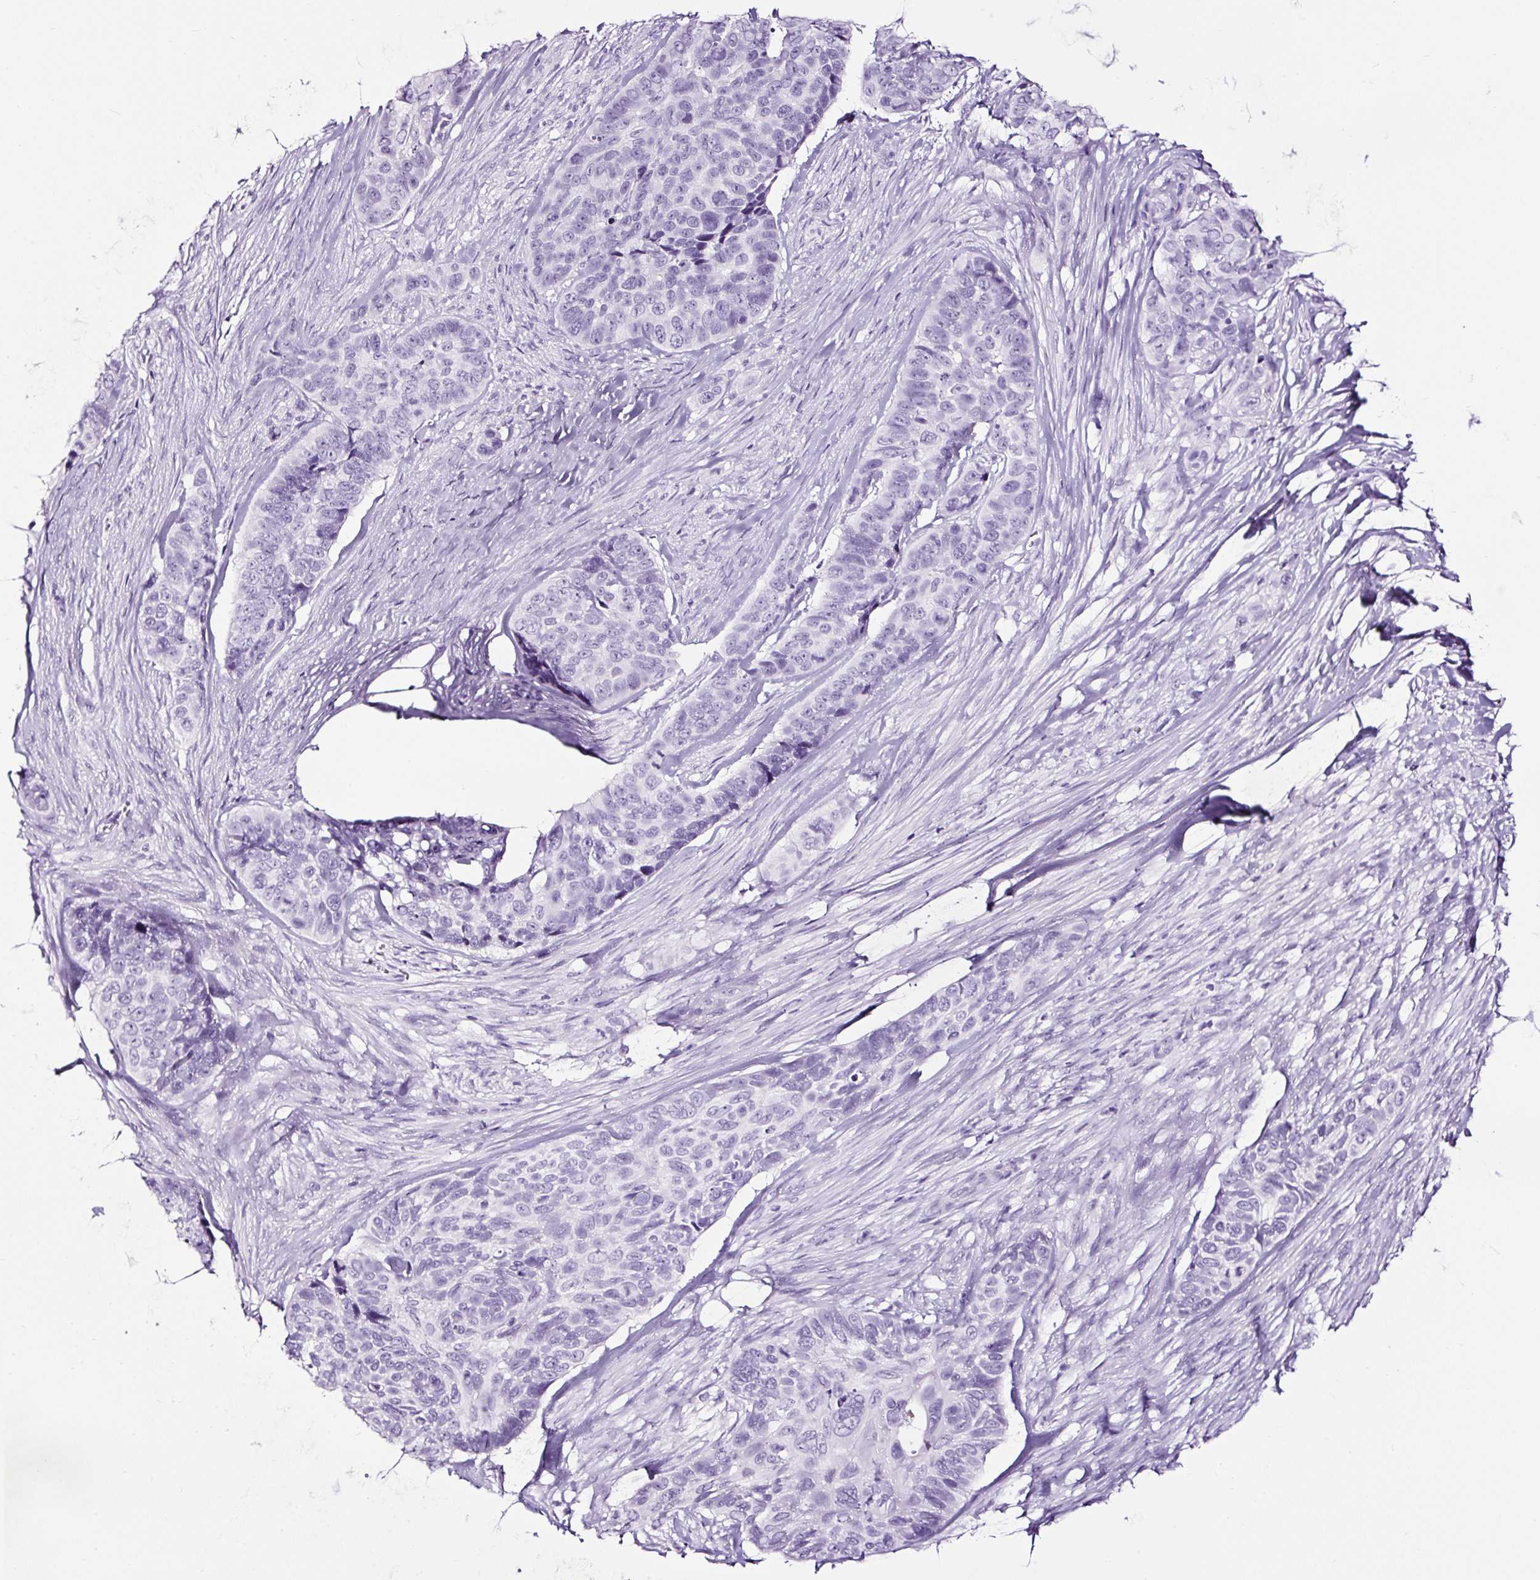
{"staining": {"intensity": "negative", "quantity": "none", "location": "none"}, "tissue": "skin cancer", "cell_type": "Tumor cells", "image_type": "cancer", "snomed": [{"axis": "morphology", "description": "Basal cell carcinoma"}, {"axis": "topography", "description": "Skin"}], "caption": "This is a histopathology image of IHC staining of skin basal cell carcinoma, which shows no expression in tumor cells.", "gene": "NPHS2", "patient": {"sex": "female", "age": 82}}